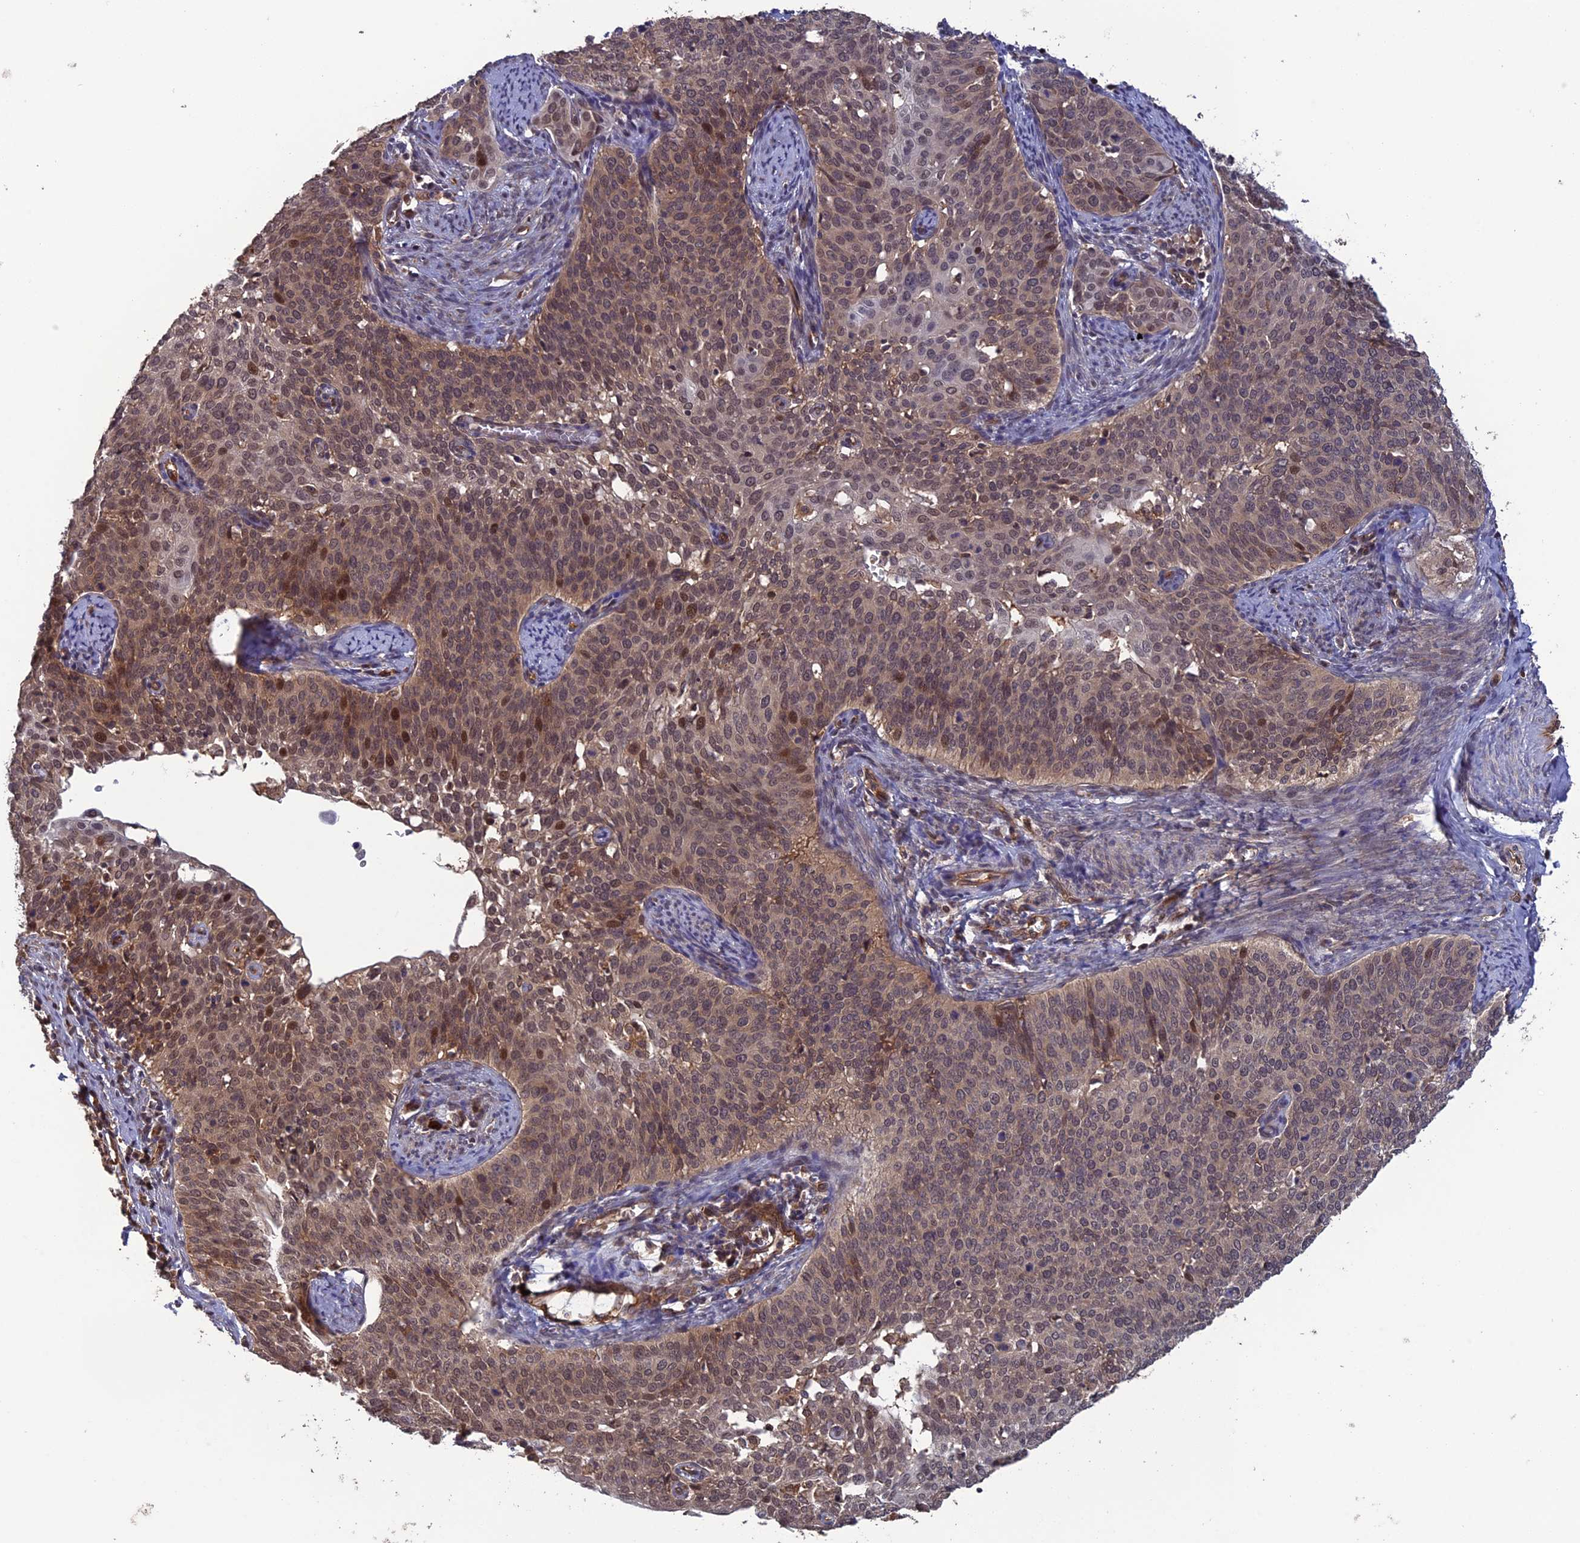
{"staining": {"intensity": "moderate", "quantity": "25%-75%", "location": "cytoplasmic/membranous,nuclear"}, "tissue": "cervical cancer", "cell_type": "Tumor cells", "image_type": "cancer", "snomed": [{"axis": "morphology", "description": "Squamous cell carcinoma, NOS"}, {"axis": "topography", "description": "Cervix"}], "caption": "The image exhibits immunohistochemical staining of cervical squamous cell carcinoma. There is moderate cytoplasmic/membranous and nuclear positivity is appreciated in about 25%-75% of tumor cells.", "gene": "LIN37", "patient": {"sex": "female", "age": 44}}